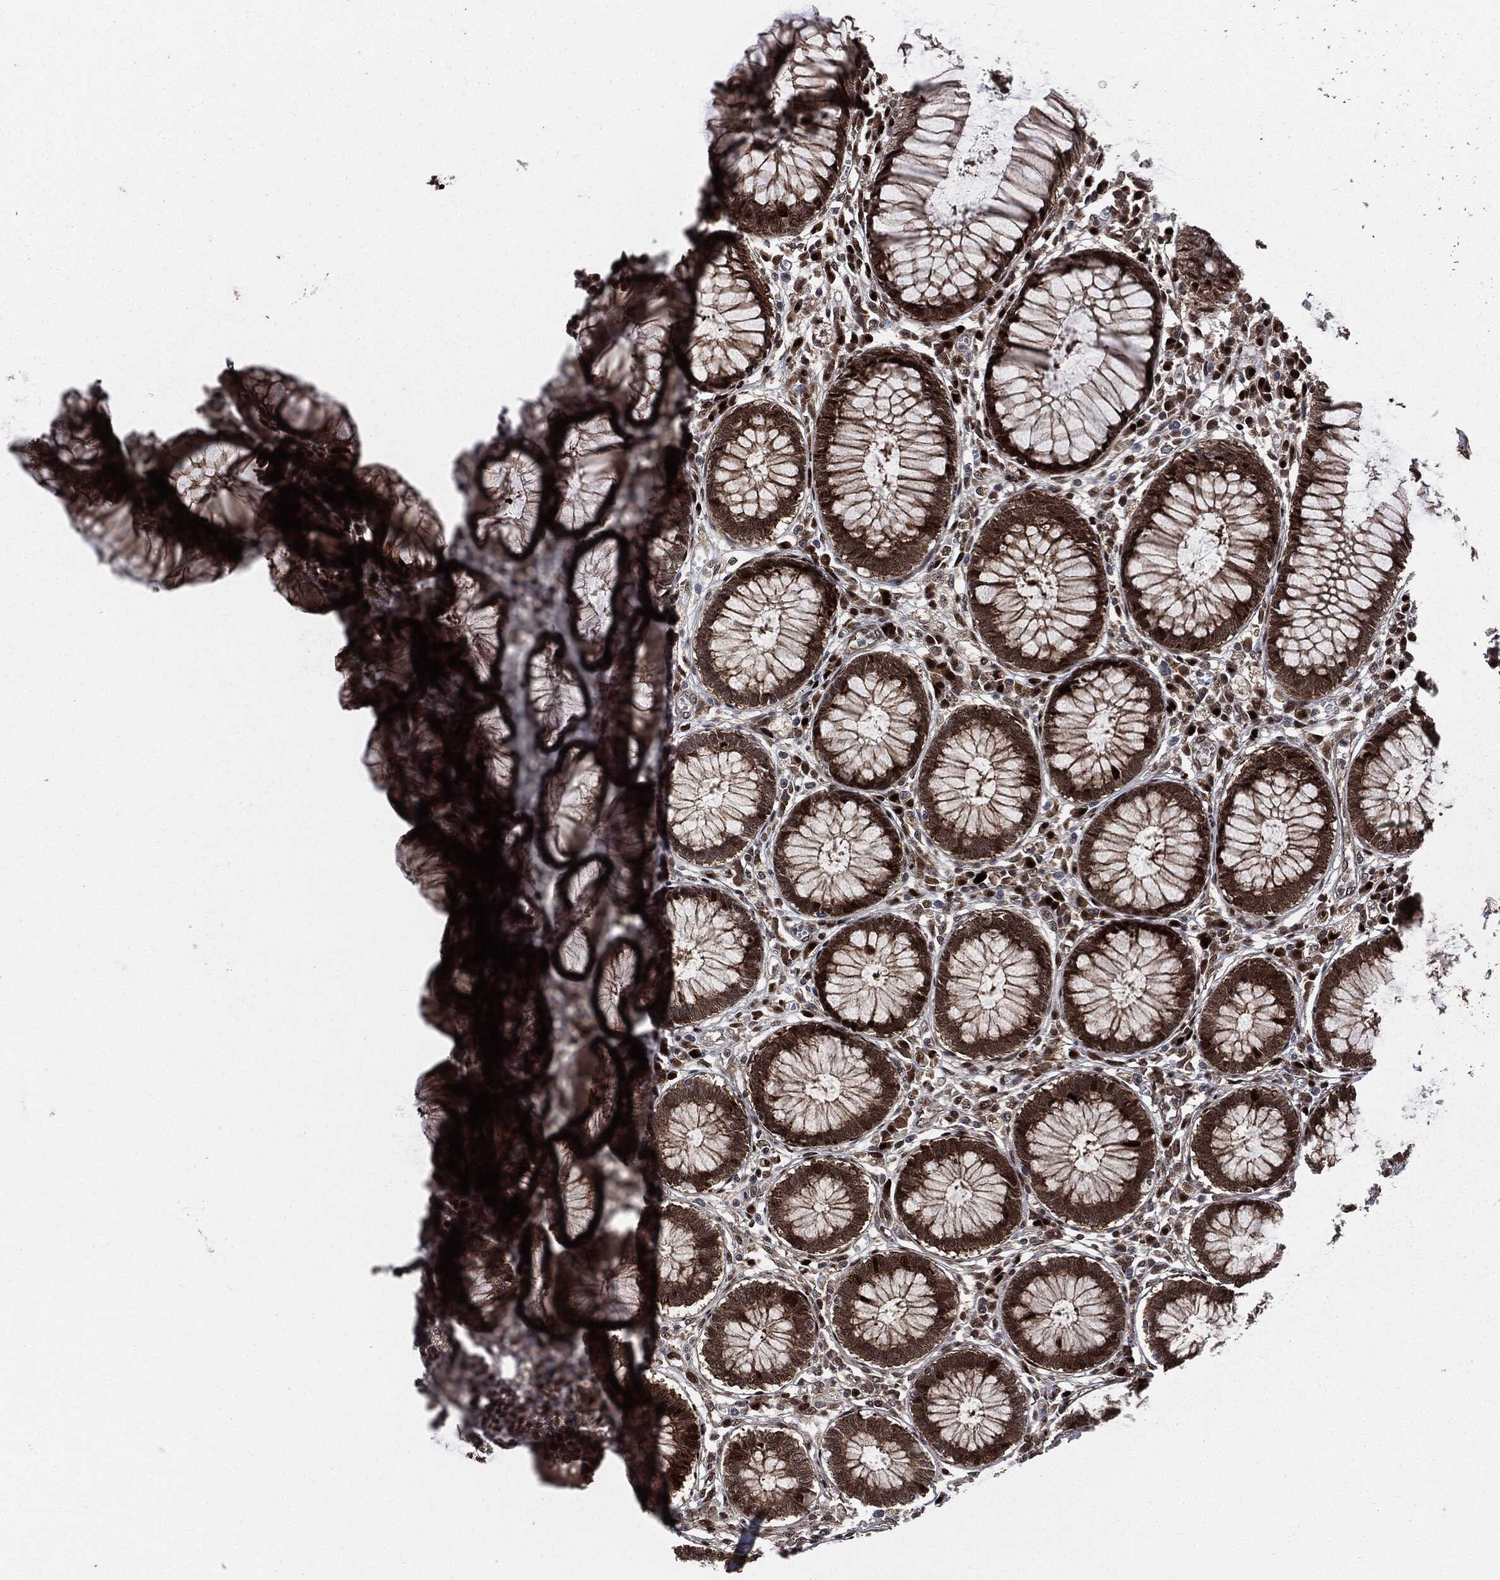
{"staining": {"intensity": "strong", "quantity": ">75%", "location": "cytoplasmic/membranous,nuclear"}, "tissue": "colon", "cell_type": "Endothelial cells", "image_type": "normal", "snomed": [{"axis": "morphology", "description": "Normal tissue, NOS"}, {"axis": "topography", "description": "Colon"}], "caption": "A brown stain highlights strong cytoplasmic/membranous,nuclear staining of a protein in endothelial cells of normal human colon.", "gene": "SMAD4", "patient": {"sex": "male", "age": 65}}